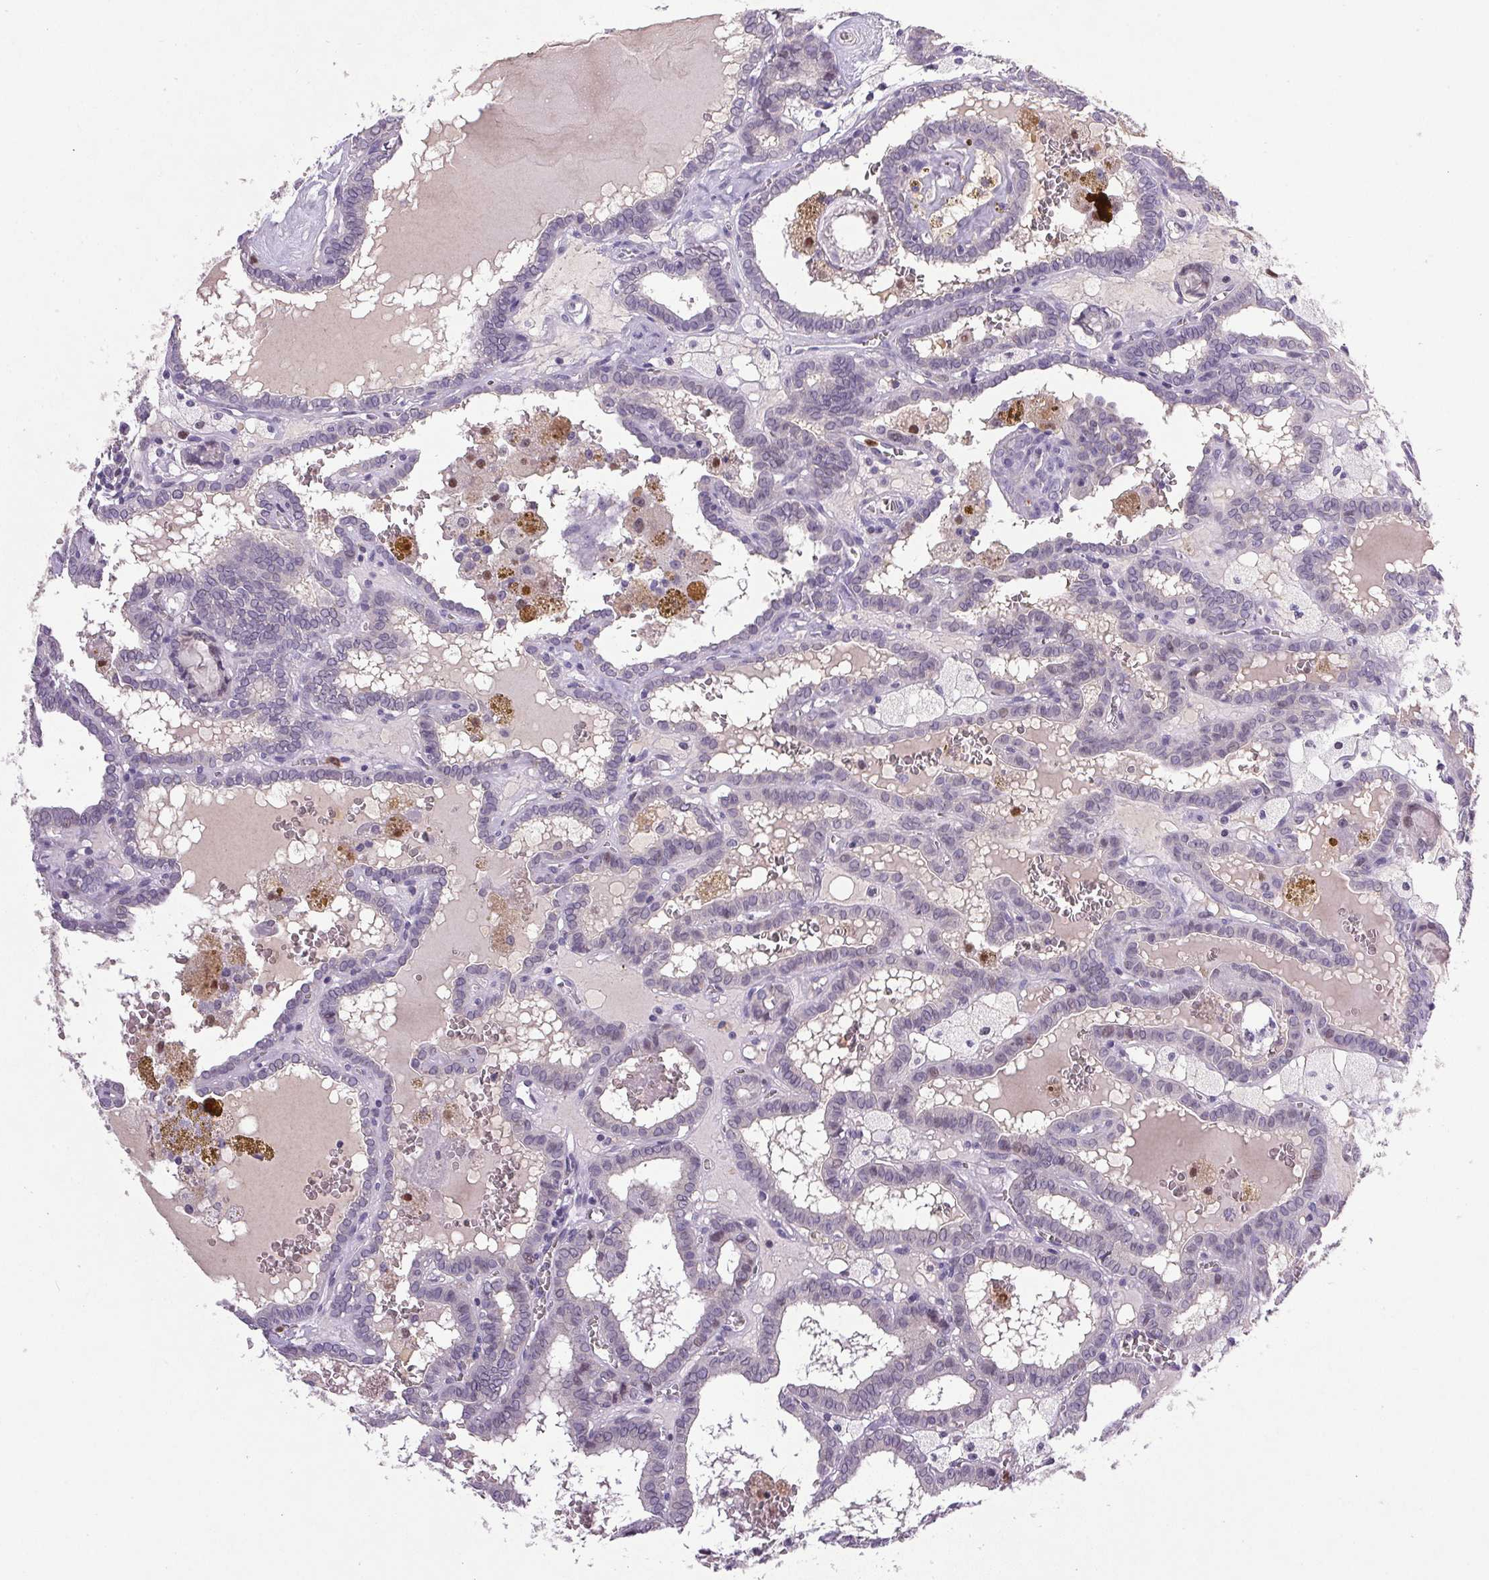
{"staining": {"intensity": "negative", "quantity": "none", "location": "none"}, "tissue": "thyroid cancer", "cell_type": "Tumor cells", "image_type": "cancer", "snomed": [{"axis": "morphology", "description": "Papillary adenocarcinoma, NOS"}, {"axis": "topography", "description": "Thyroid gland"}], "caption": "This is an immunohistochemistry (IHC) micrograph of papillary adenocarcinoma (thyroid). There is no staining in tumor cells.", "gene": "TRDN", "patient": {"sex": "female", "age": 39}}